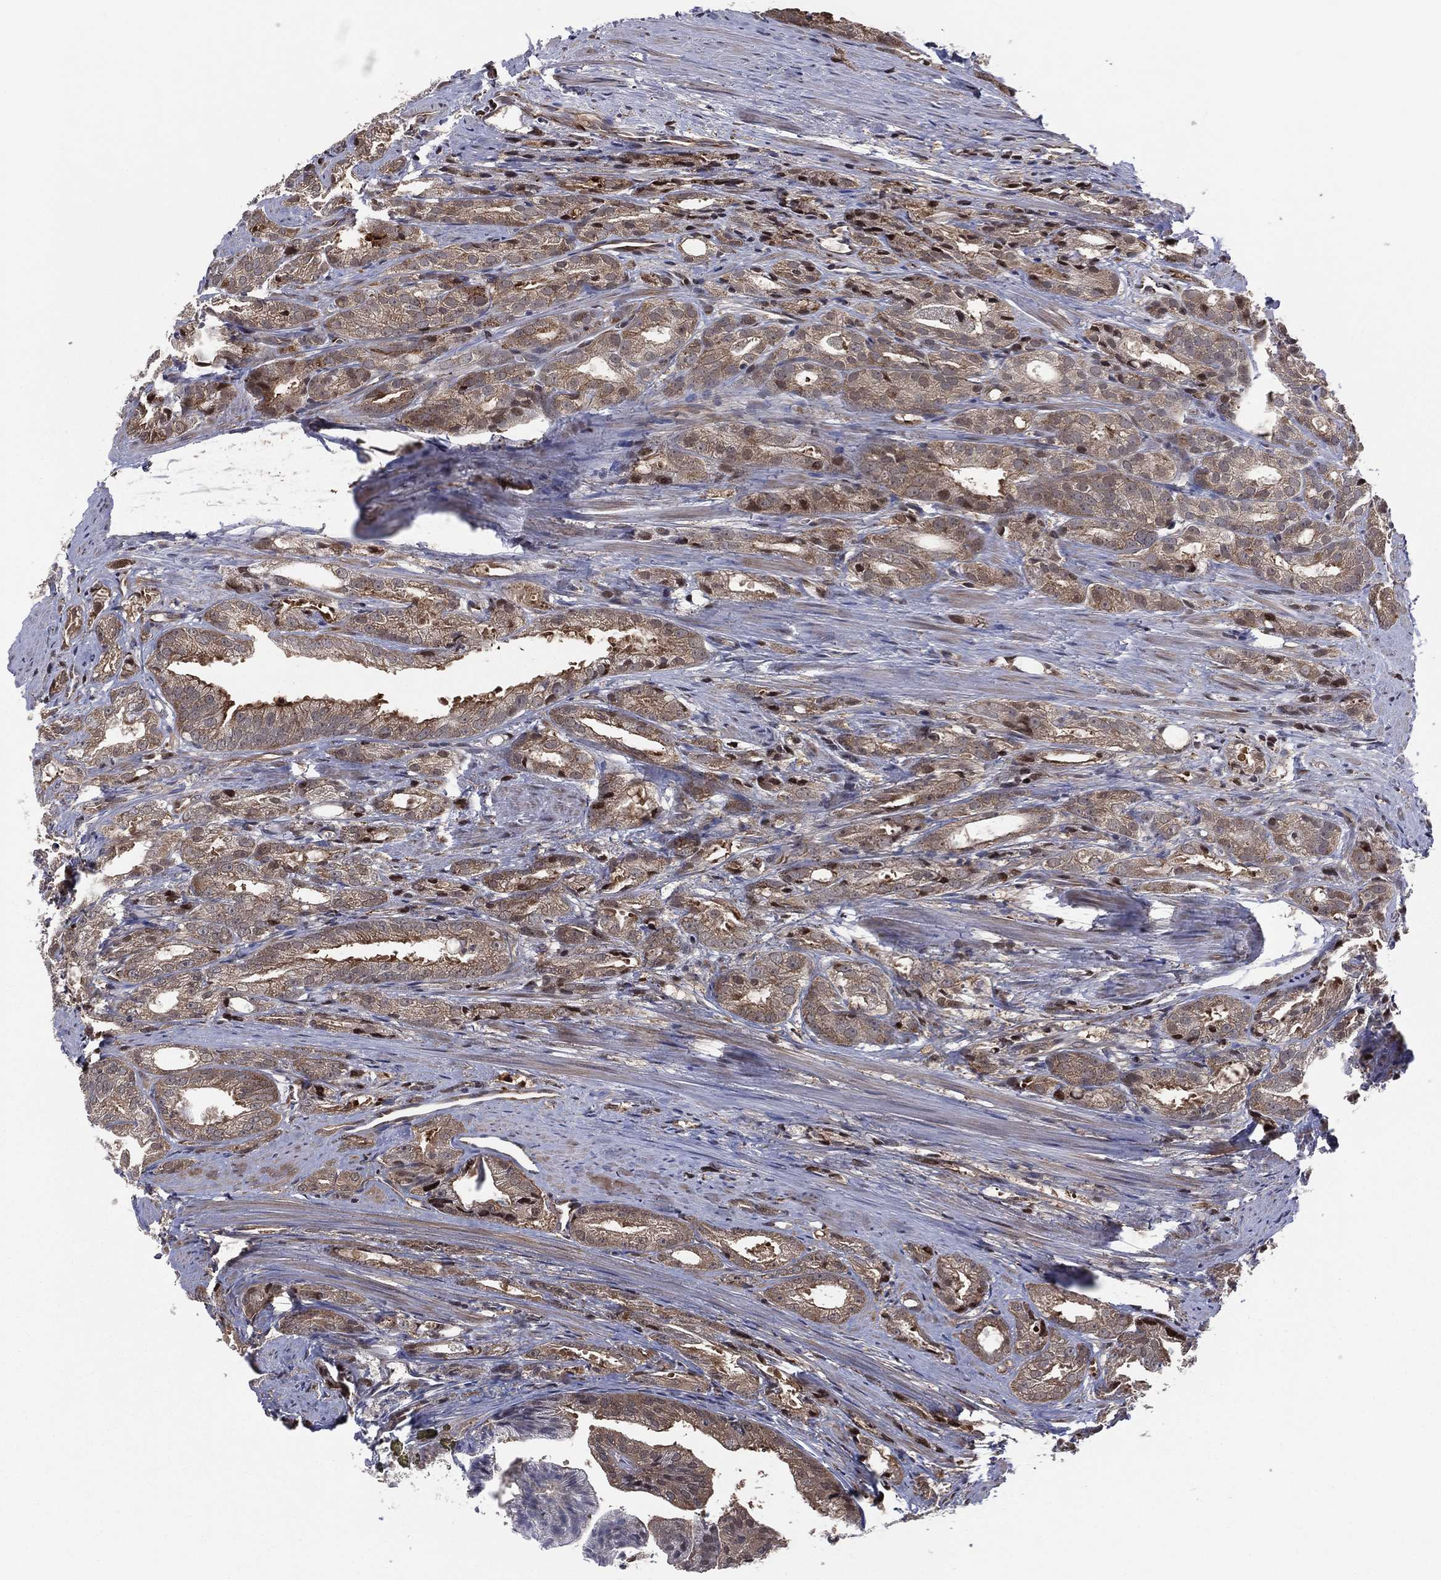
{"staining": {"intensity": "moderate", "quantity": ">75%", "location": "cytoplasmic/membranous"}, "tissue": "prostate cancer", "cell_type": "Tumor cells", "image_type": "cancer", "snomed": [{"axis": "morphology", "description": "Adenocarcinoma, NOS"}, {"axis": "morphology", "description": "Adenocarcinoma, High grade"}, {"axis": "topography", "description": "Prostate"}], "caption": "The immunohistochemical stain labels moderate cytoplasmic/membranous expression in tumor cells of adenocarcinoma (high-grade) (prostate) tissue. Immunohistochemistry (ihc) stains the protein in brown and the nuclei are stained blue.", "gene": "ICOSLG", "patient": {"sex": "male", "age": 70}}